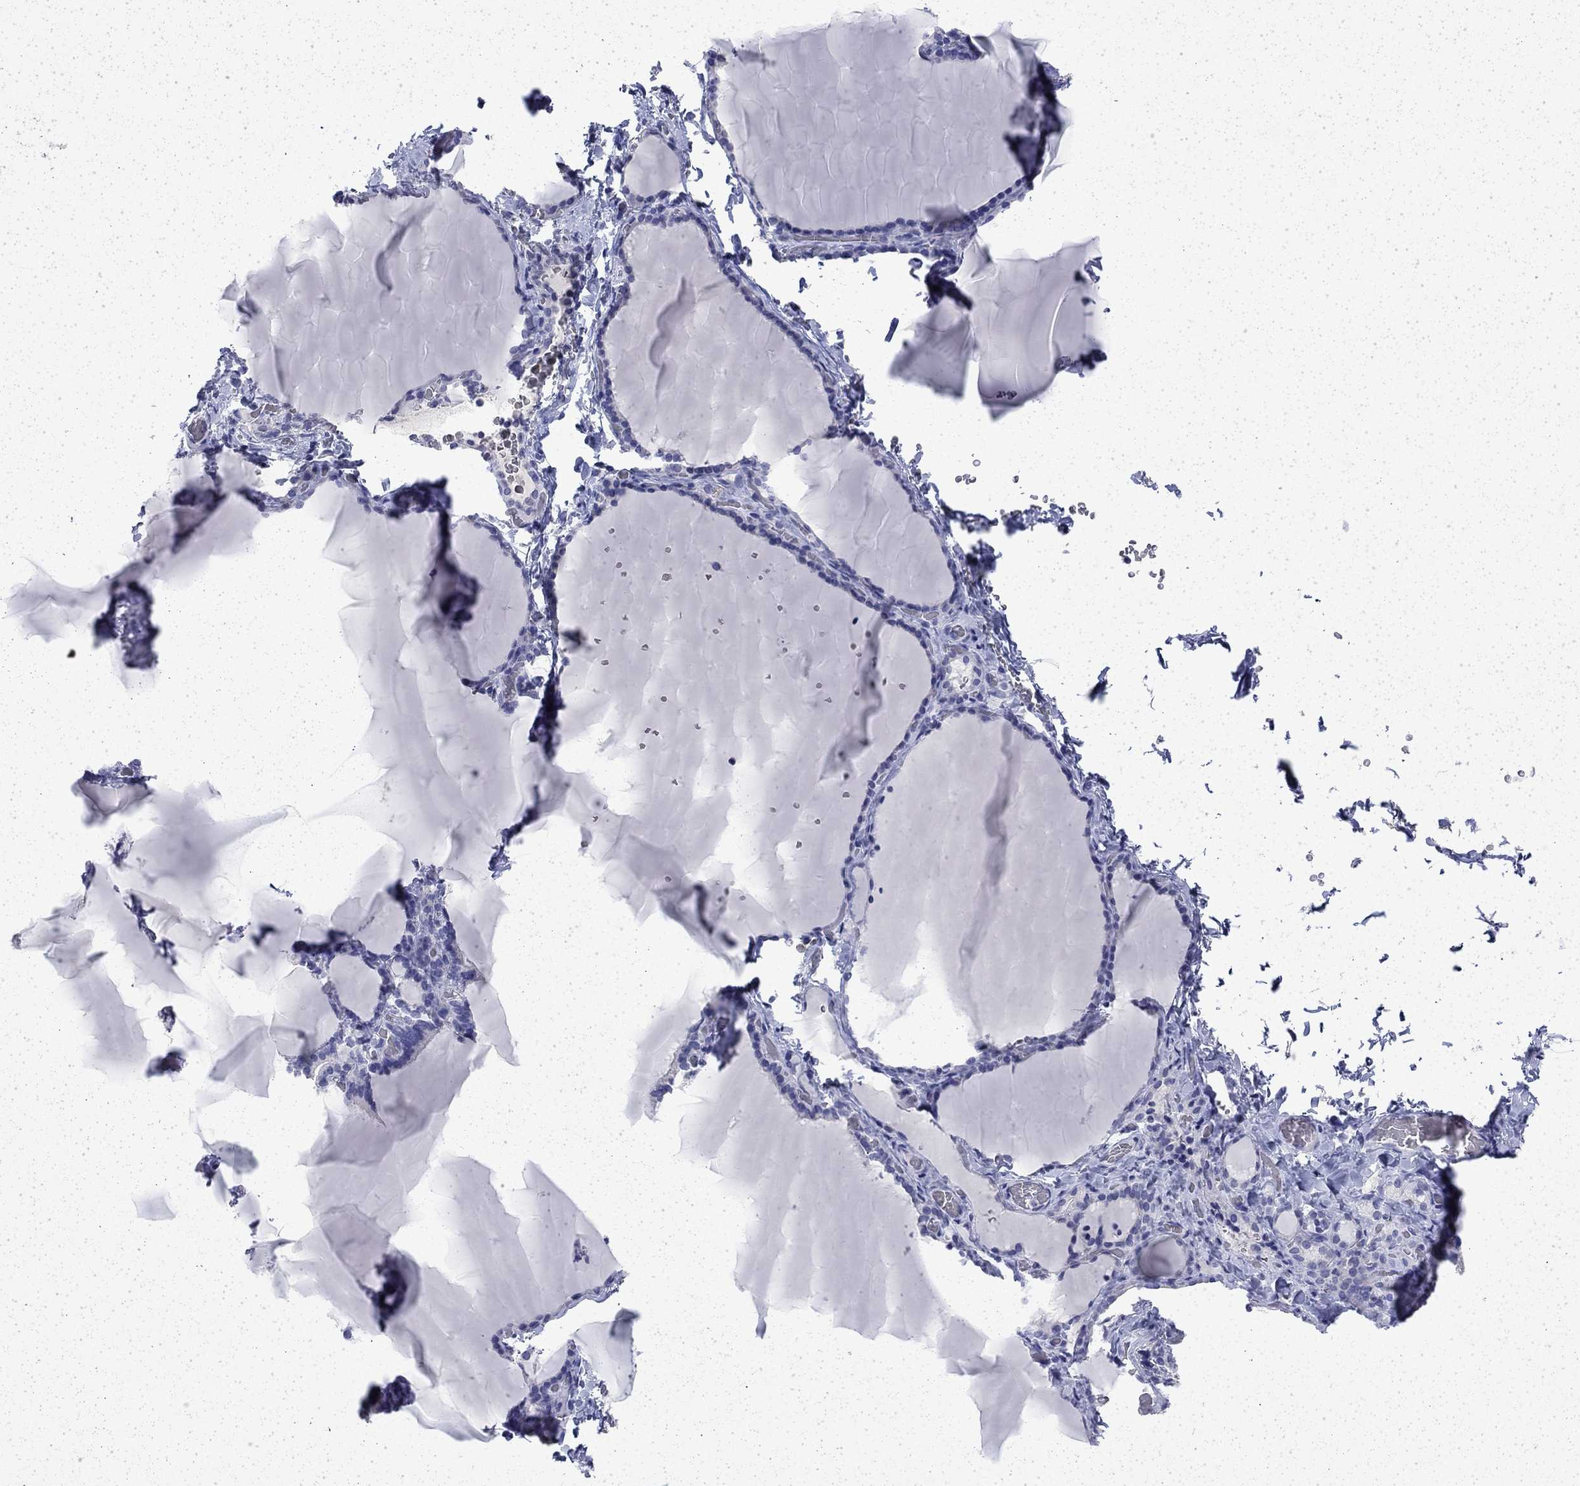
{"staining": {"intensity": "negative", "quantity": "none", "location": "none"}, "tissue": "thyroid gland", "cell_type": "Glandular cells", "image_type": "normal", "snomed": [{"axis": "morphology", "description": "Normal tissue, NOS"}, {"axis": "morphology", "description": "Hyperplasia, NOS"}, {"axis": "topography", "description": "Thyroid gland"}], "caption": "Unremarkable thyroid gland was stained to show a protein in brown. There is no significant expression in glandular cells. The staining was performed using DAB to visualize the protein expression in brown, while the nuclei were stained in blue with hematoxylin (Magnification: 20x).", "gene": "ENPP6", "patient": {"sex": "female", "age": 27}}